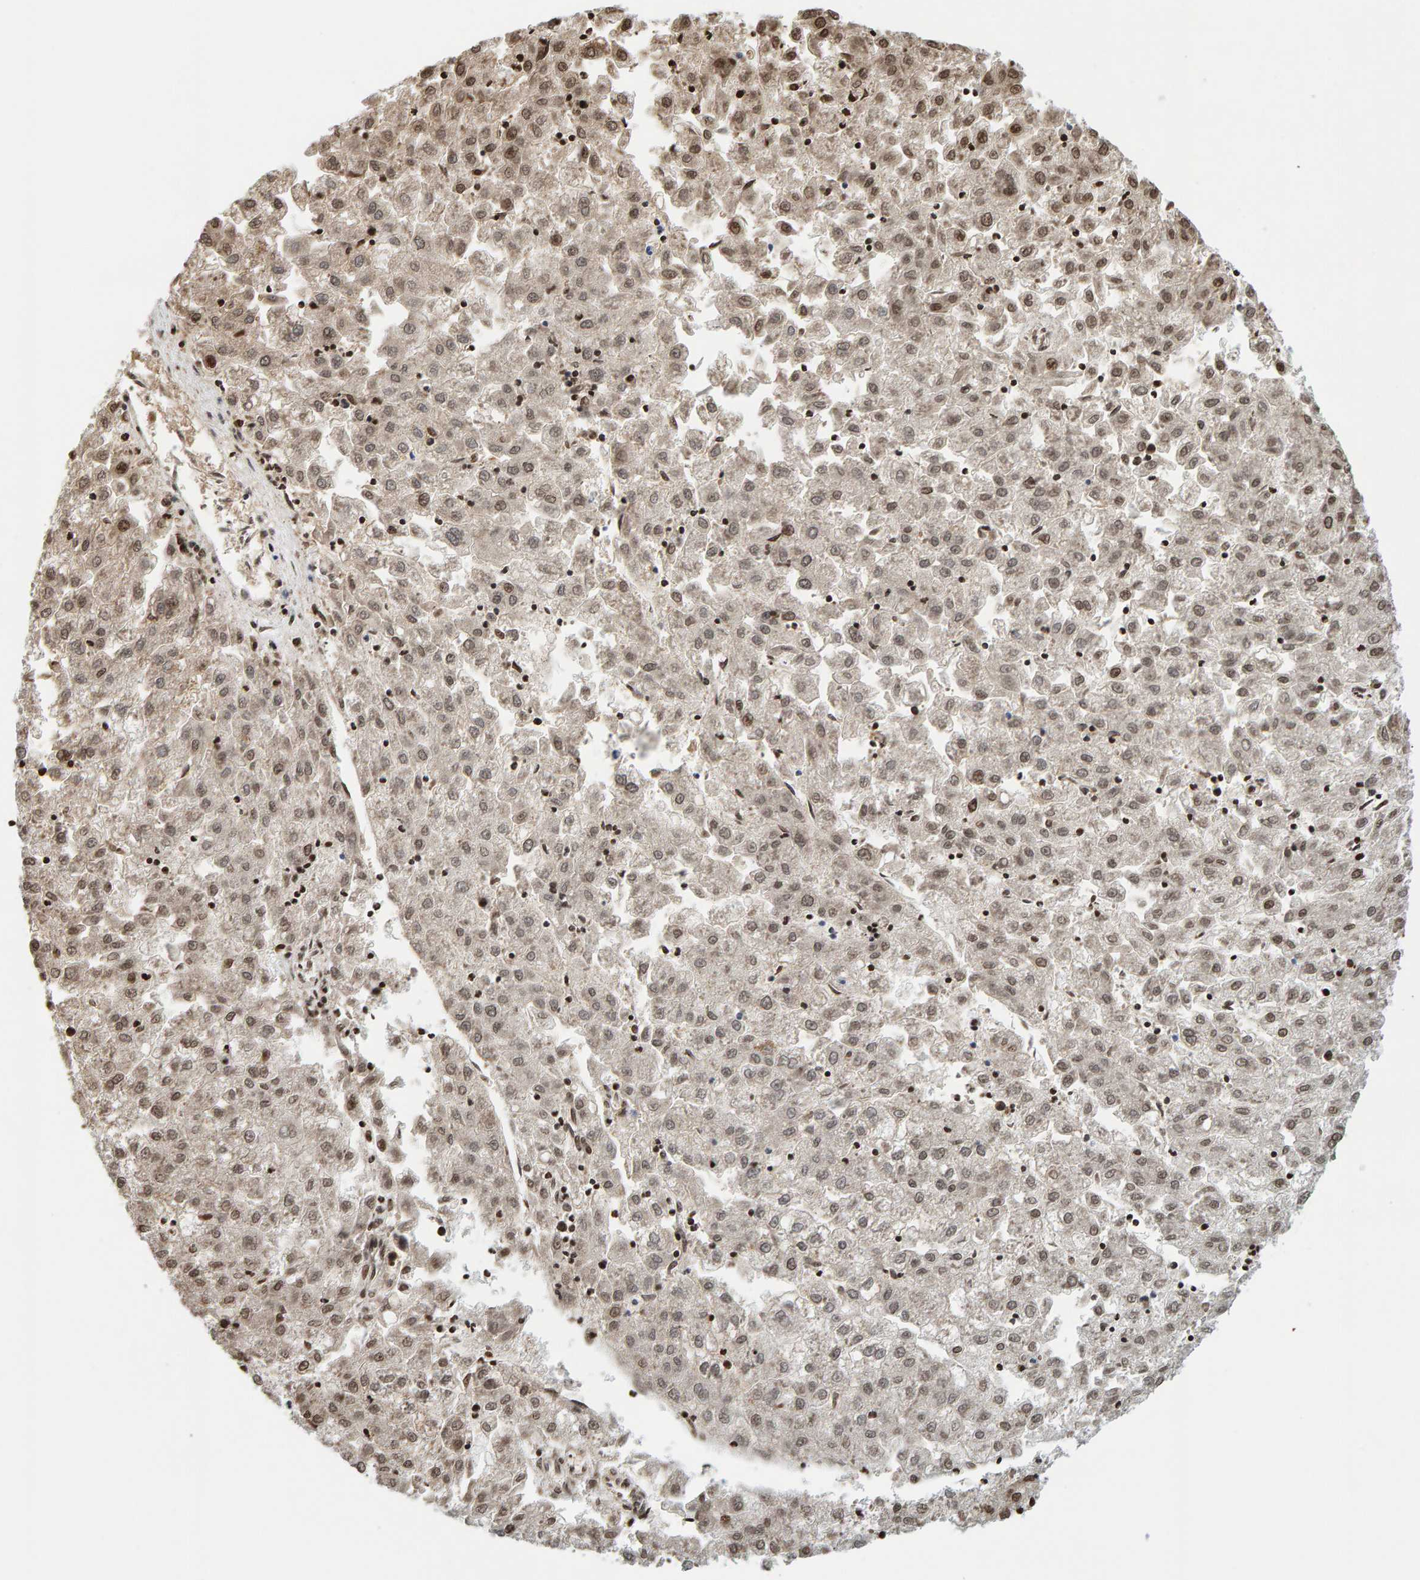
{"staining": {"intensity": "moderate", "quantity": "25%-75%", "location": "cytoplasmic/membranous,nuclear"}, "tissue": "liver cancer", "cell_type": "Tumor cells", "image_type": "cancer", "snomed": [{"axis": "morphology", "description": "Carcinoma, Hepatocellular, NOS"}, {"axis": "topography", "description": "Liver"}], "caption": "Moderate cytoplasmic/membranous and nuclear staining for a protein is seen in approximately 25%-75% of tumor cells of liver cancer (hepatocellular carcinoma) using immunohistochemistry (IHC).", "gene": "KLHL11", "patient": {"sex": "male", "age": 72}}